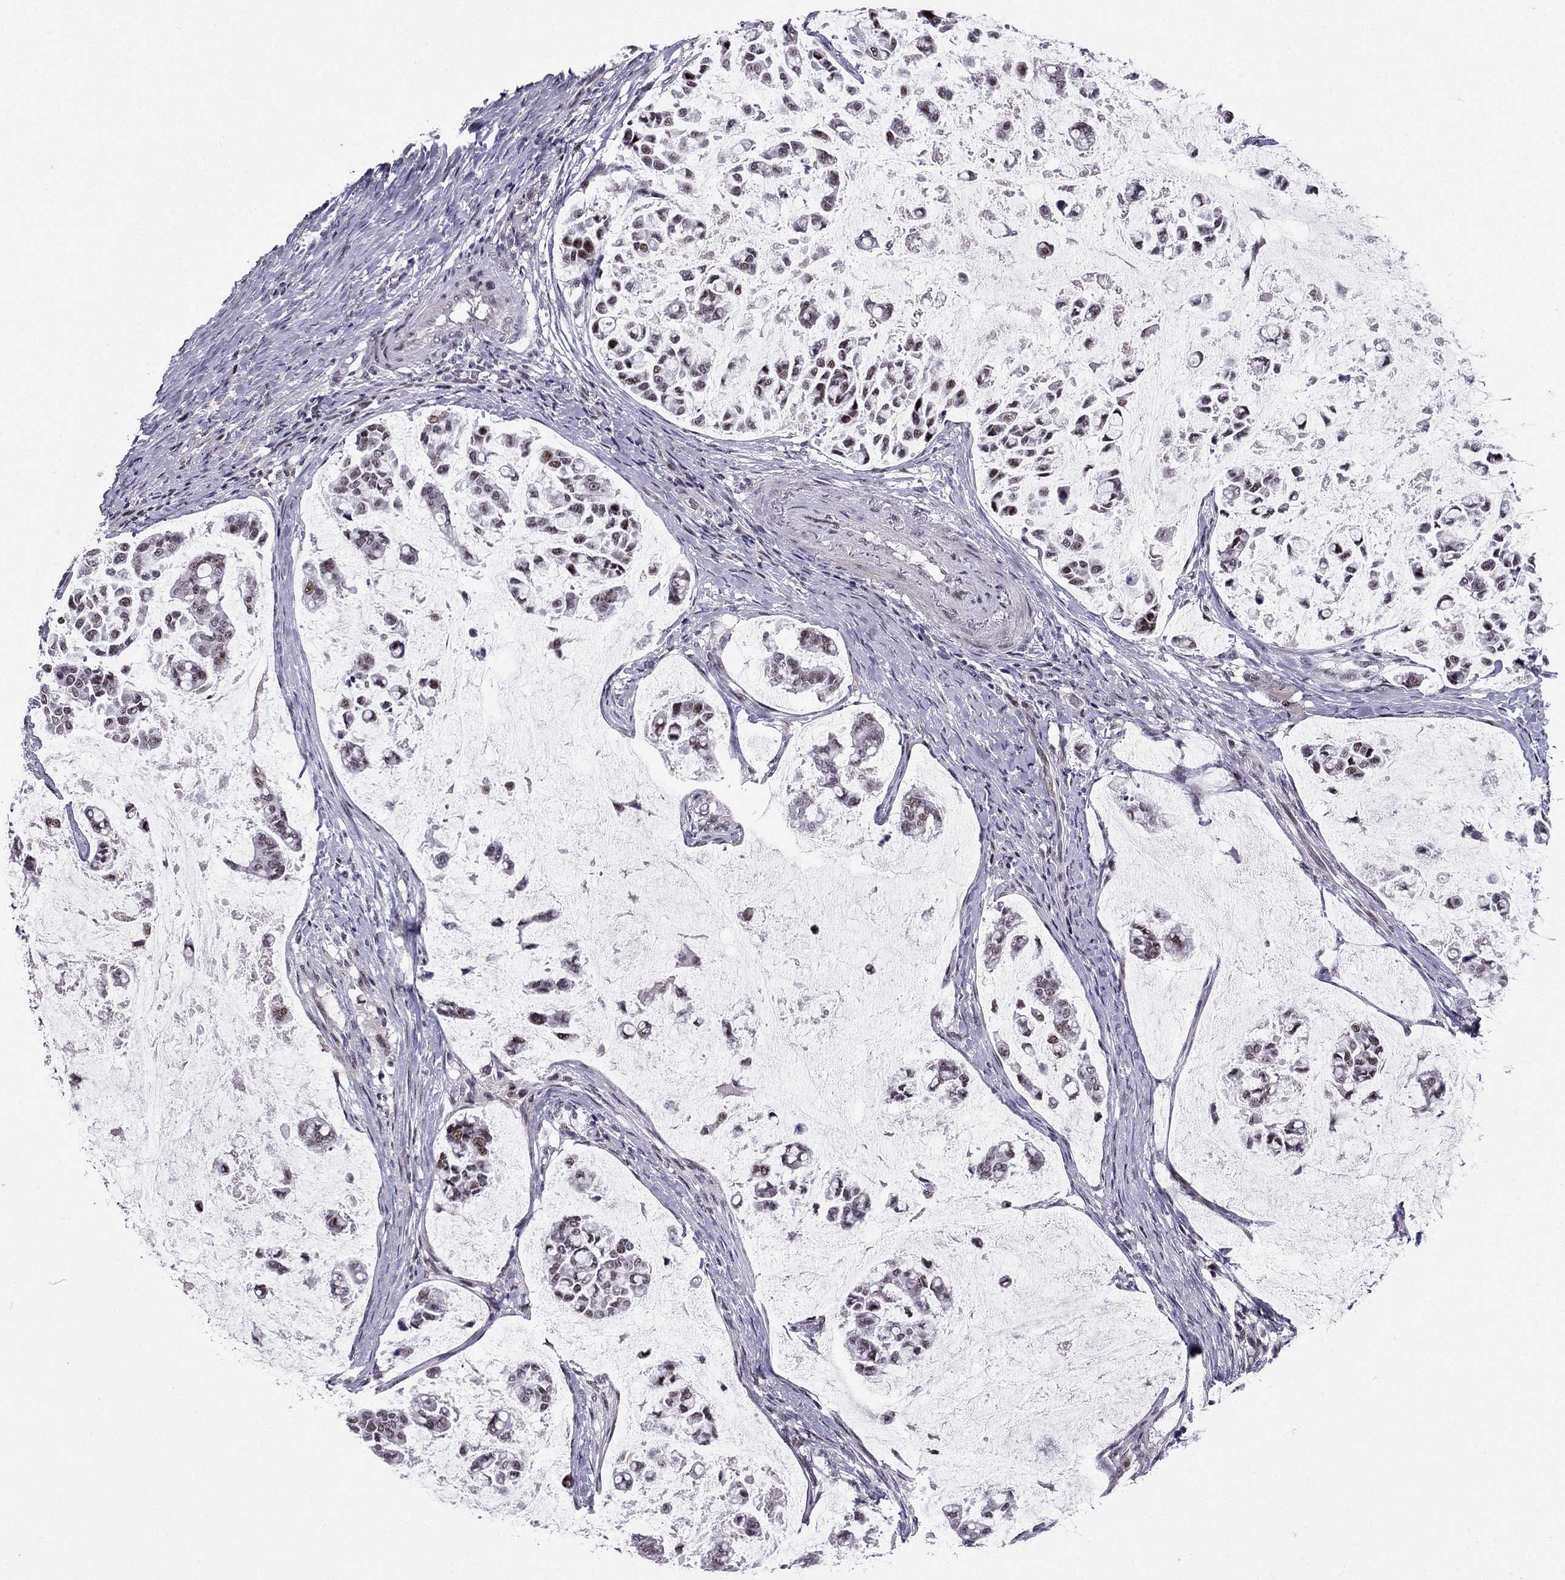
{"staining": {"intensity": "moderate", "quantity": "25%-75%", "location": "nuclear"}, "tissue": "stomach cancer", "cell_type": "Tumor cells", "image_type": "cancer", "snomed": [{"axis": "morphology", "description": "Adenocarcinoma, NOS"}, {"axis": "topography", "description": "Stomach"}], "caption": "Immunohistochemistry photomicrograph of neoplastic tissue: stomach cancer (adenocarcinoma) stained using immunohistochemistry (IHC) demonstrates medium levels of moderate protein expression localized specifically in the nuclear of tumor cells, appearing as a nuclear brown color.", "gene": "RPRD2", "patient": {"sex": "male", "age": 82}}